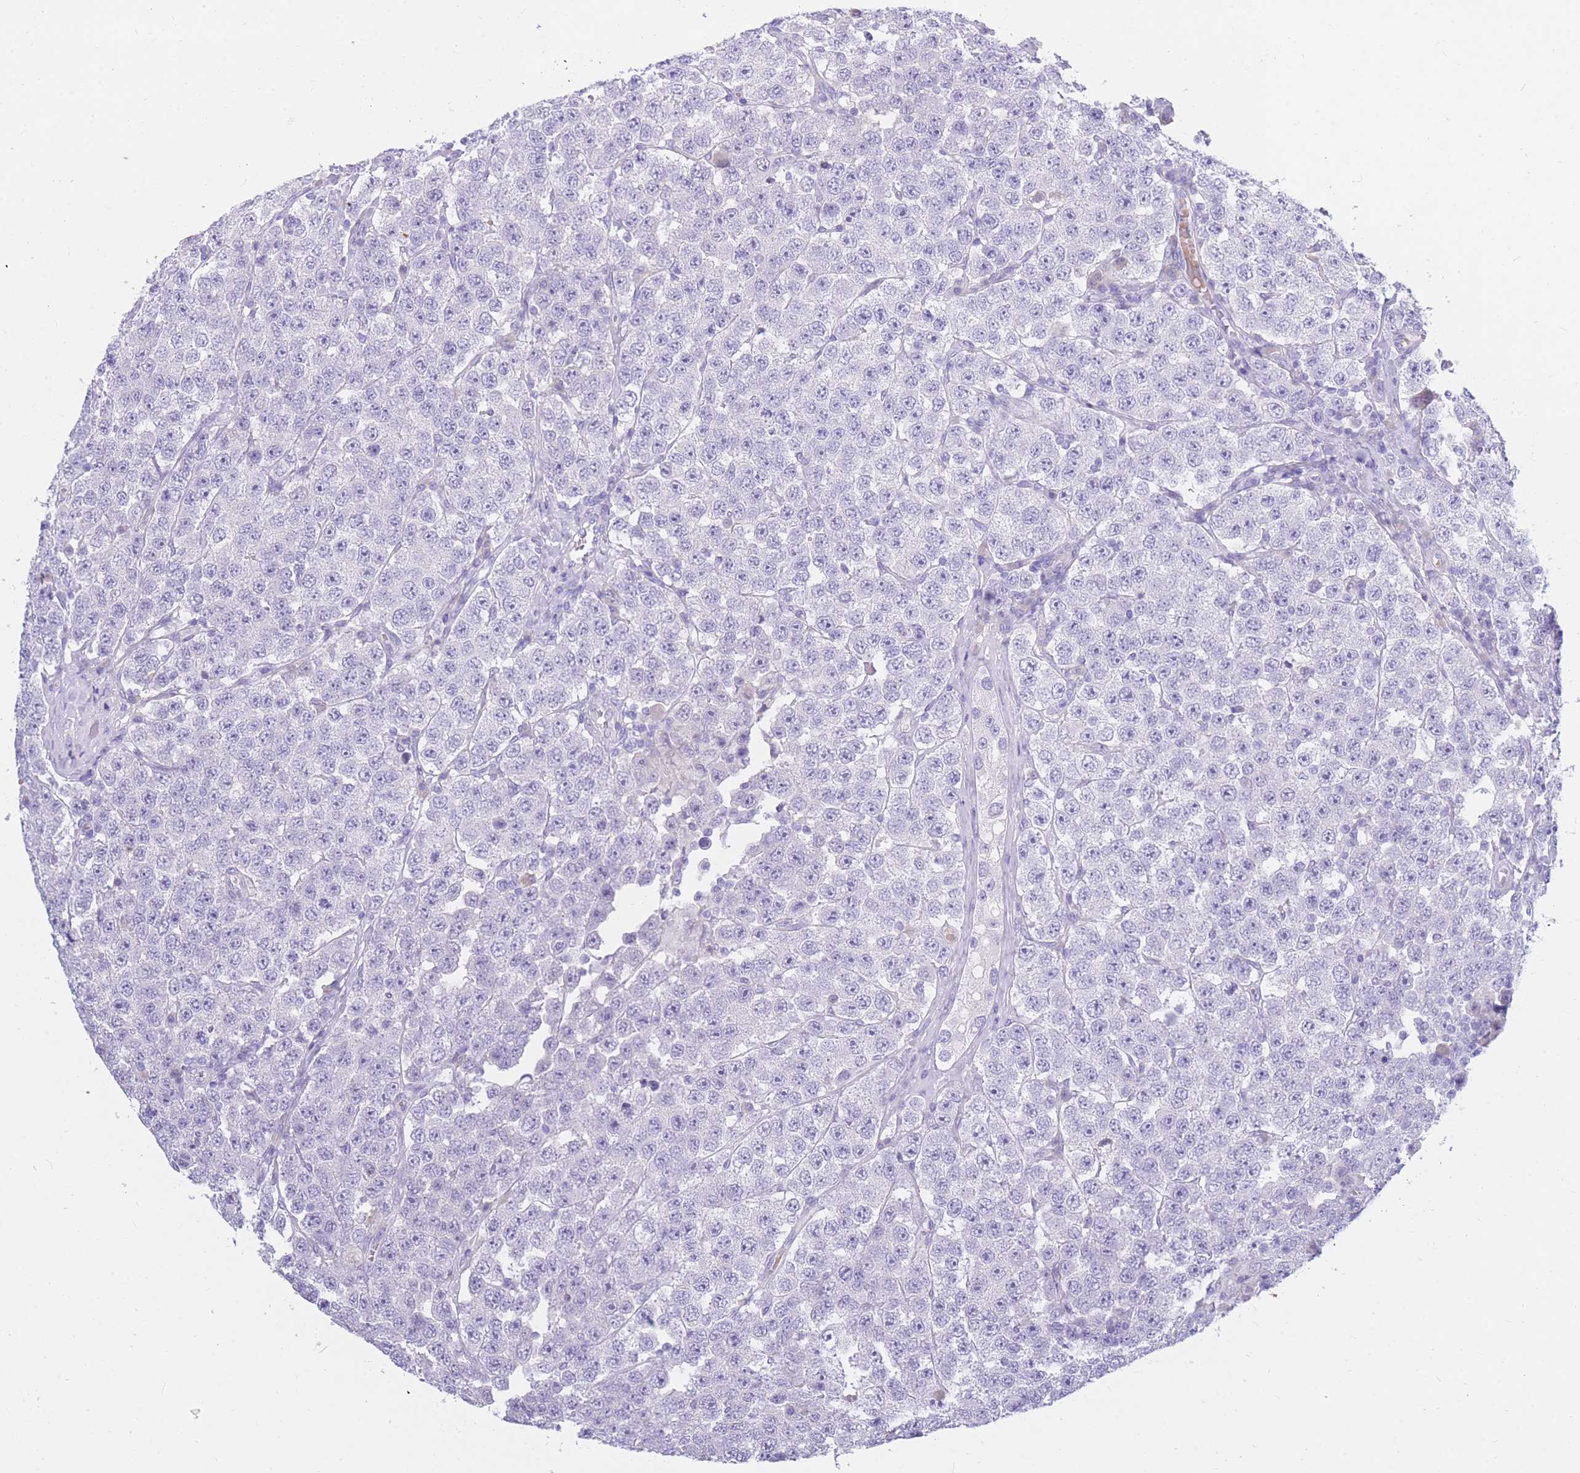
{"staining": {"intensity": "negative", "quantity": "none", "location": "none"}, "tissue": "testis cancer", "cell_type": "Tumor cells", "image_type": "cancer", "snomed": [{"axis": "morphology", "description": "Seminoma, NOS"}, {"axis": "topography", "description": "Testis"}], "caption": "This is an IHC image of human testis cancer. There is no staining in tumor cells.", "gene": "TPSD1", "patient": {"sex": "male", "age": 28}}